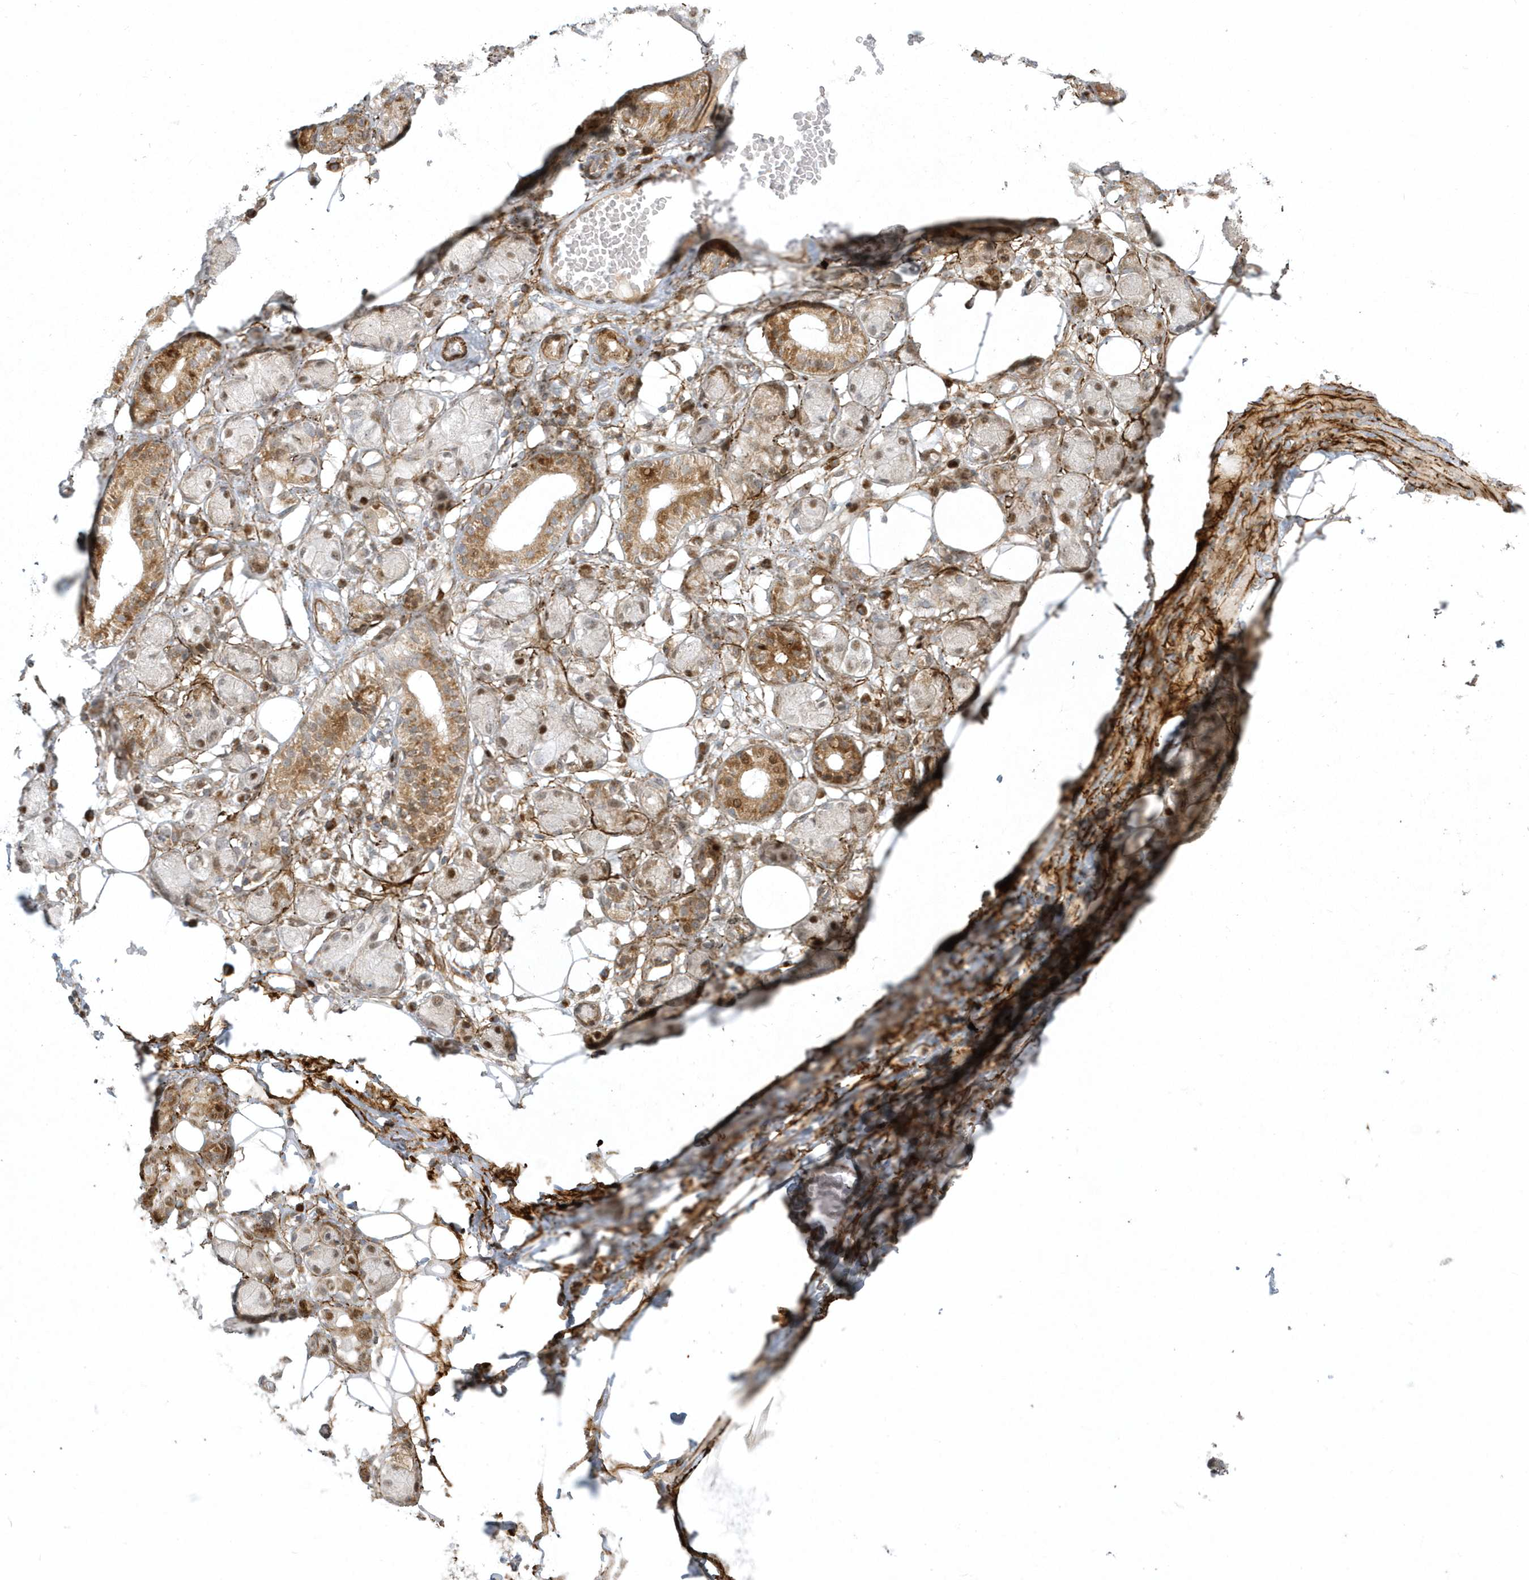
{"staining": {"intensity": "moderate", "quantity": ">75%", "location": "cytoplasmic/membranous,nuclear"}, "tissue": "adipose tissue", "cell_type": "Adipocytes", "image_type": "normal", "snomed": [{"axis": "morphology", "description": "Normal tissue, NOS"}, {"axis": "morphology", "description": "Inflammation, NOS"}, {"axis": "topography", "description": "Salivary gland"}, {"axis": "topography", "description": "Peripheral nerve tissue"}], "caption": "Brown immunohistochemical staining in unremarkable human adipose tissue shows moderate cytoplasmic/membranous,nuclear expression in approximately >75% of adipocytes.", "gene": "MASP2", "patient": {"sex": "female", "age": 75}}